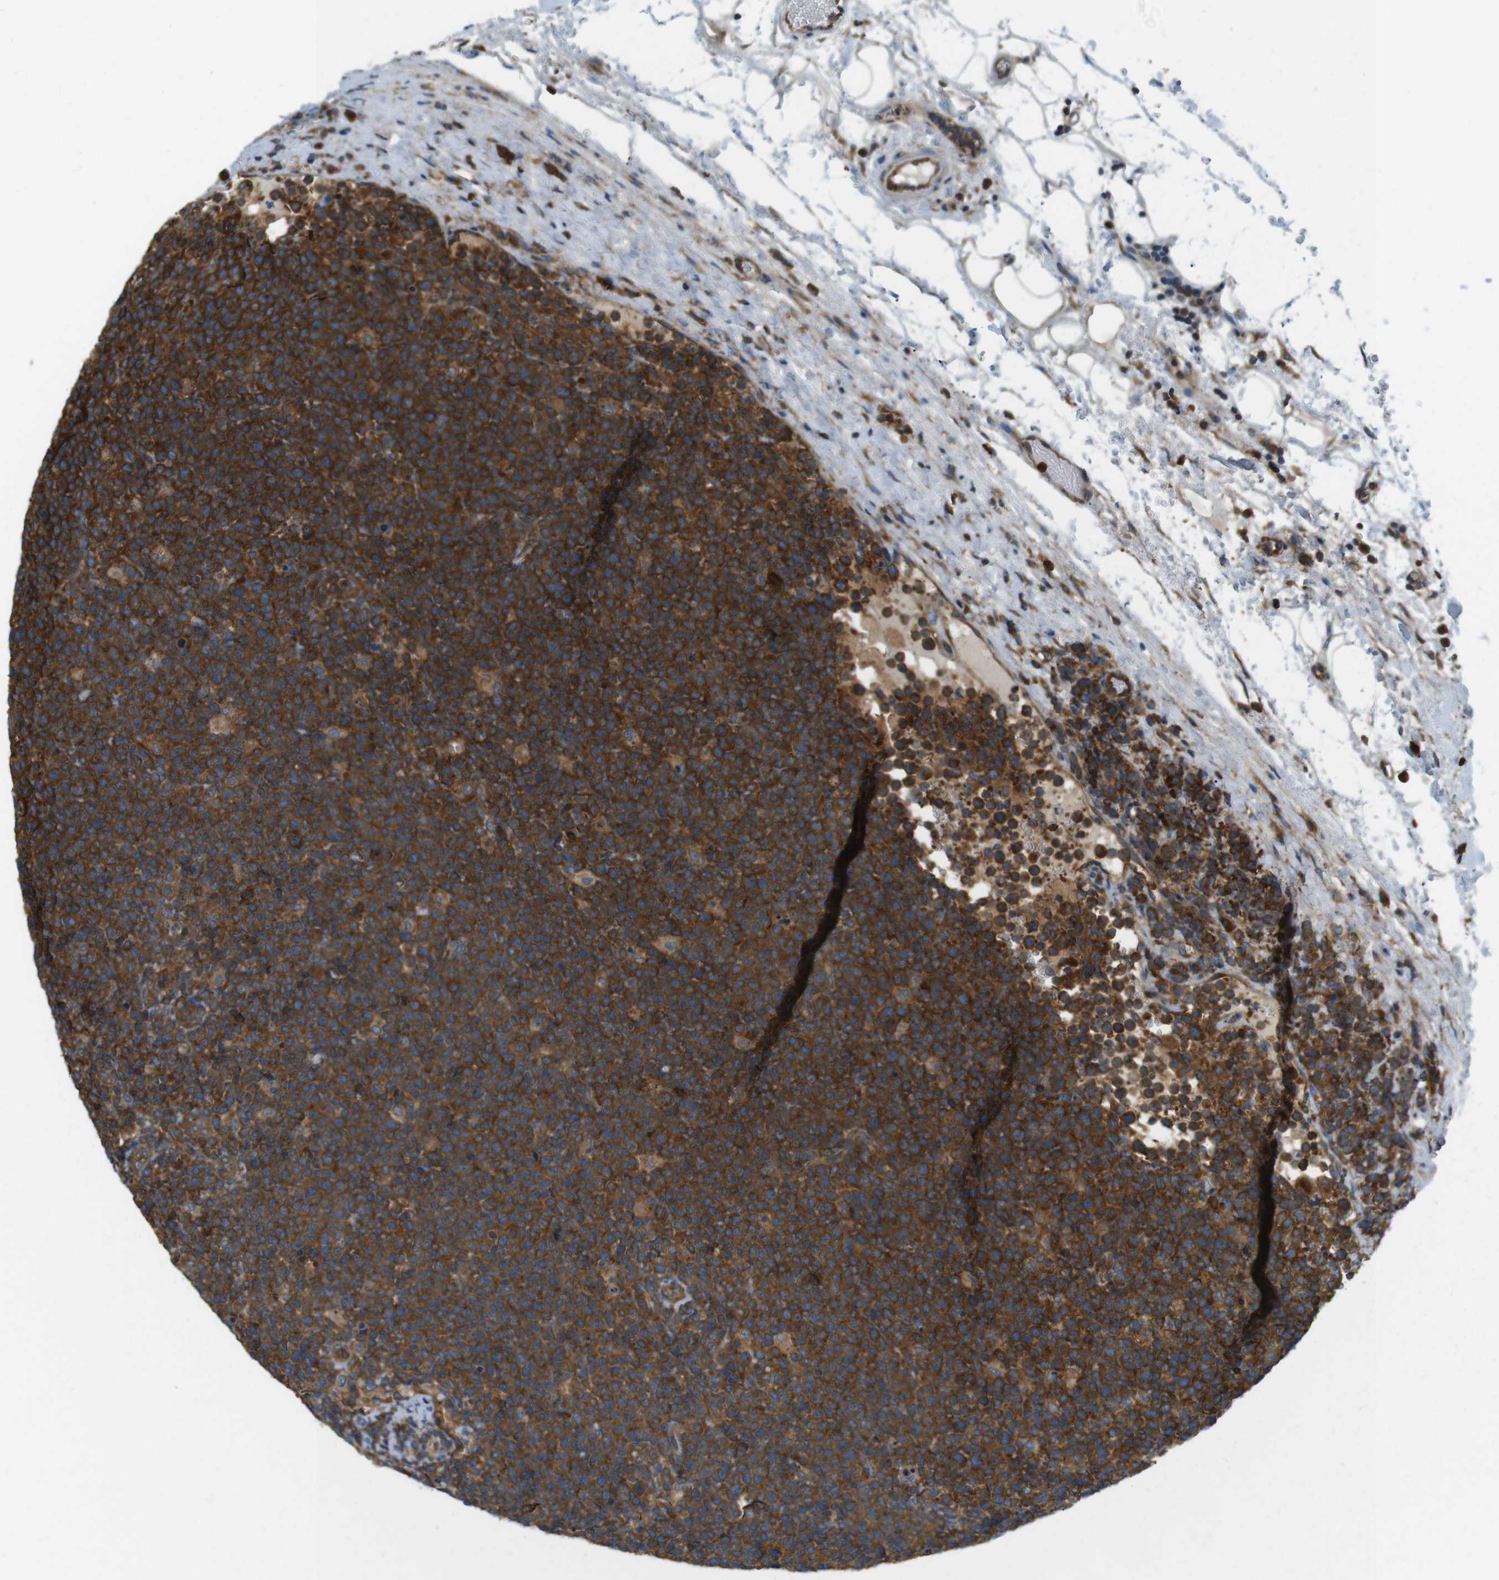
{"staining": {"intensity": "strong", "quantity": ">75%", "location": "cytoplasmic/membranous"}, "tissue": "lymphoma", "cell_type": "Tumor cells", "image_type": "cancer", "snomed": [{"axis": "morphology", "description": "Malignant lymphoma, non-Hodgkin's type, High grade"}, {"axis": "topography", "description": "Lymph node"}], "caption": "A photomicrograph showing strong cytoplasmic/membranous positivity in approximately >75% of tumor cells in lymphoma, as visualized by brown immunohistochemical staining.", "gene": "TSC1", "patient": {"sex": "male", "age": 61}}